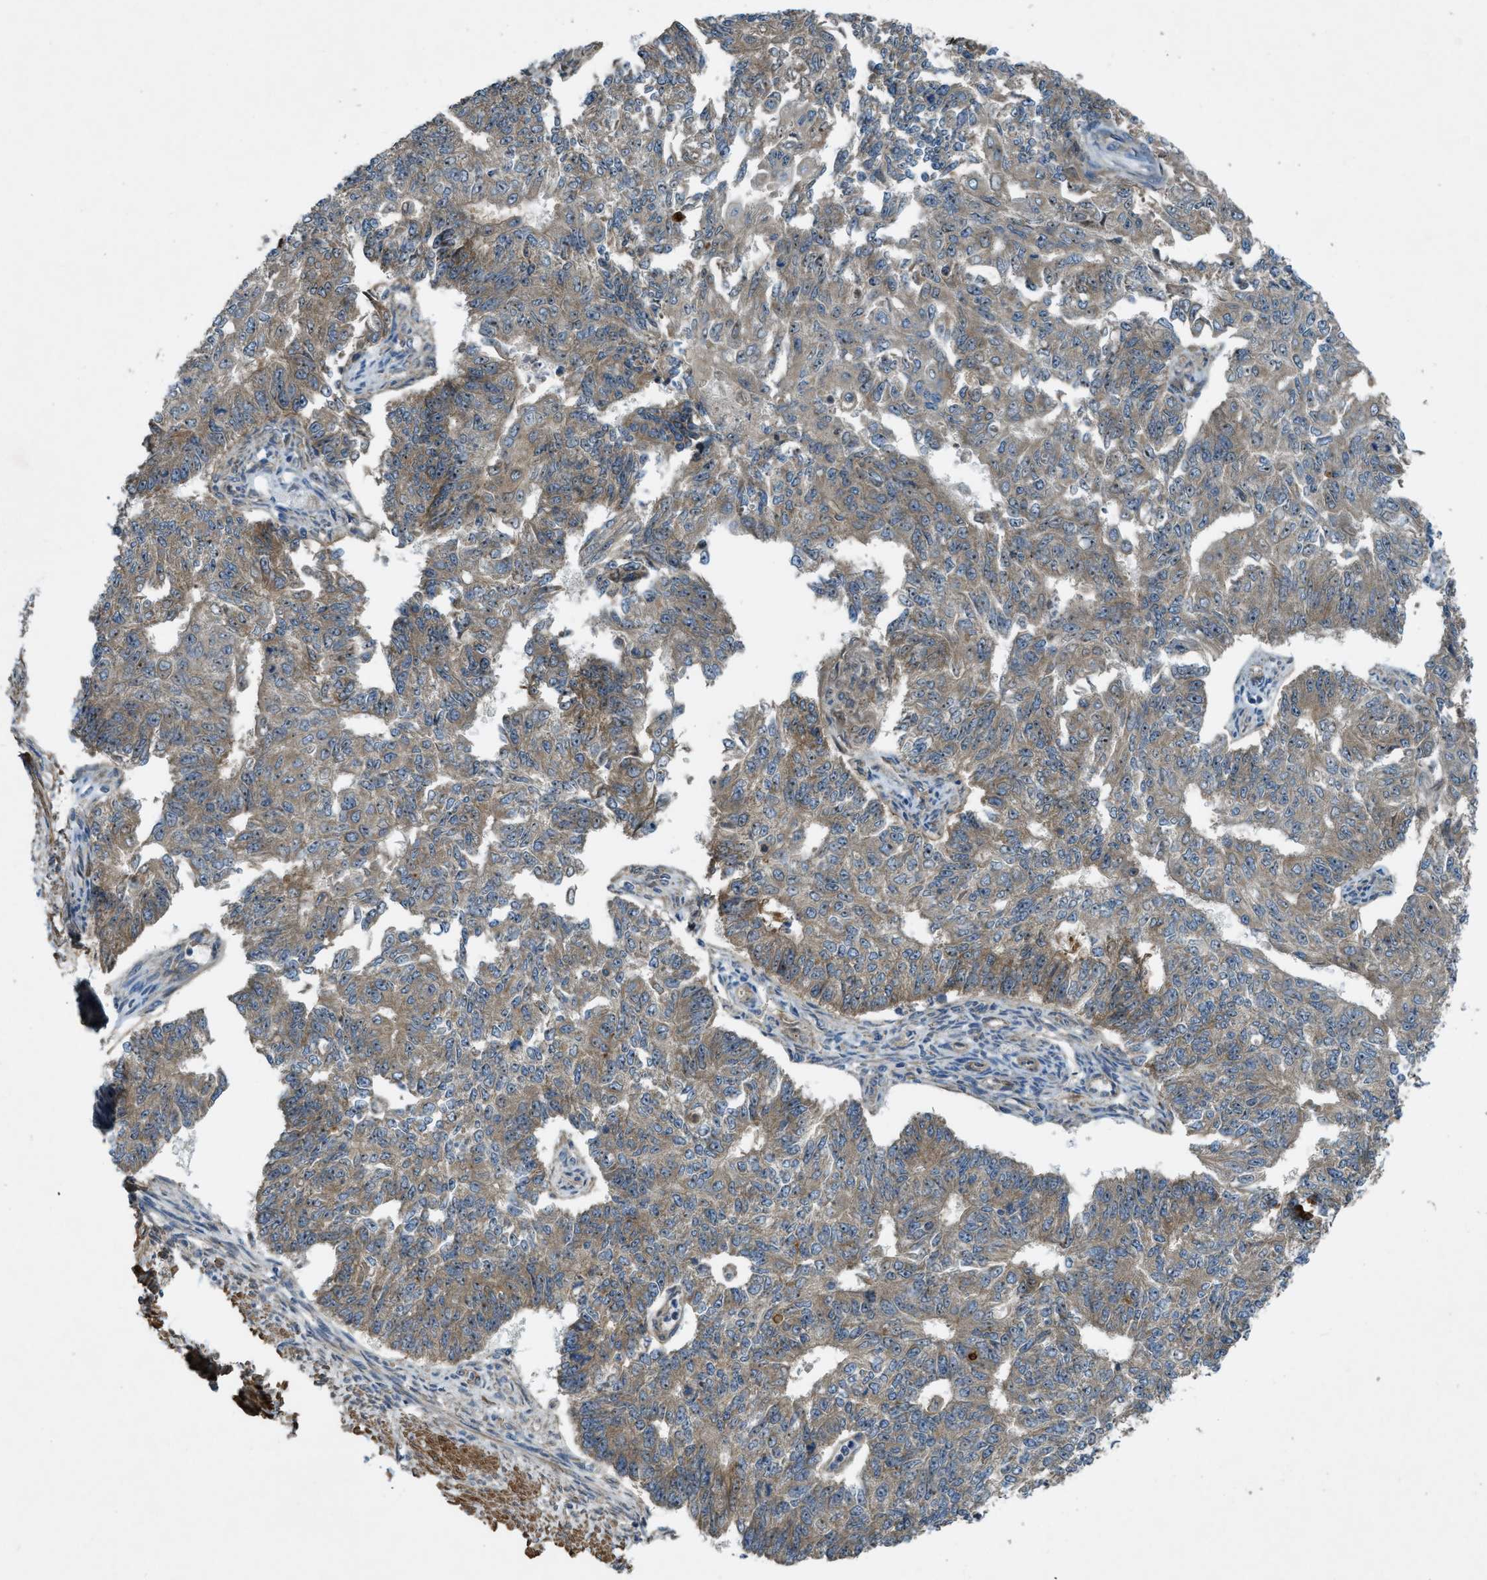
{"staining": {"intensity": "moderate", "quantity": ">75%", "location": "cytoplasmic/membranous,nuclear"}, "tissue": "endometrial cancer", "cell_type": "Tumor cells", "image_type": "cancer", "snomed": [{"axis": "morphology", "description": "Adenocarcinoma, NOS"}, {"axis": "topography", "description": "Endometrium"}], "caption": "Endometrial adenocarcinoma stained with DAB (3,3'-diaminobenzidine) immunohistochemistry (IHC) exhibits medium levels of moderate cytoplasmic/membranous and nuclear expression in about >75% of tumor cells. The protein is shown in brown color, while the nuclei are stained blue.", "gene": "VEZT", "patient": {"sex": "female", "age": 32}}